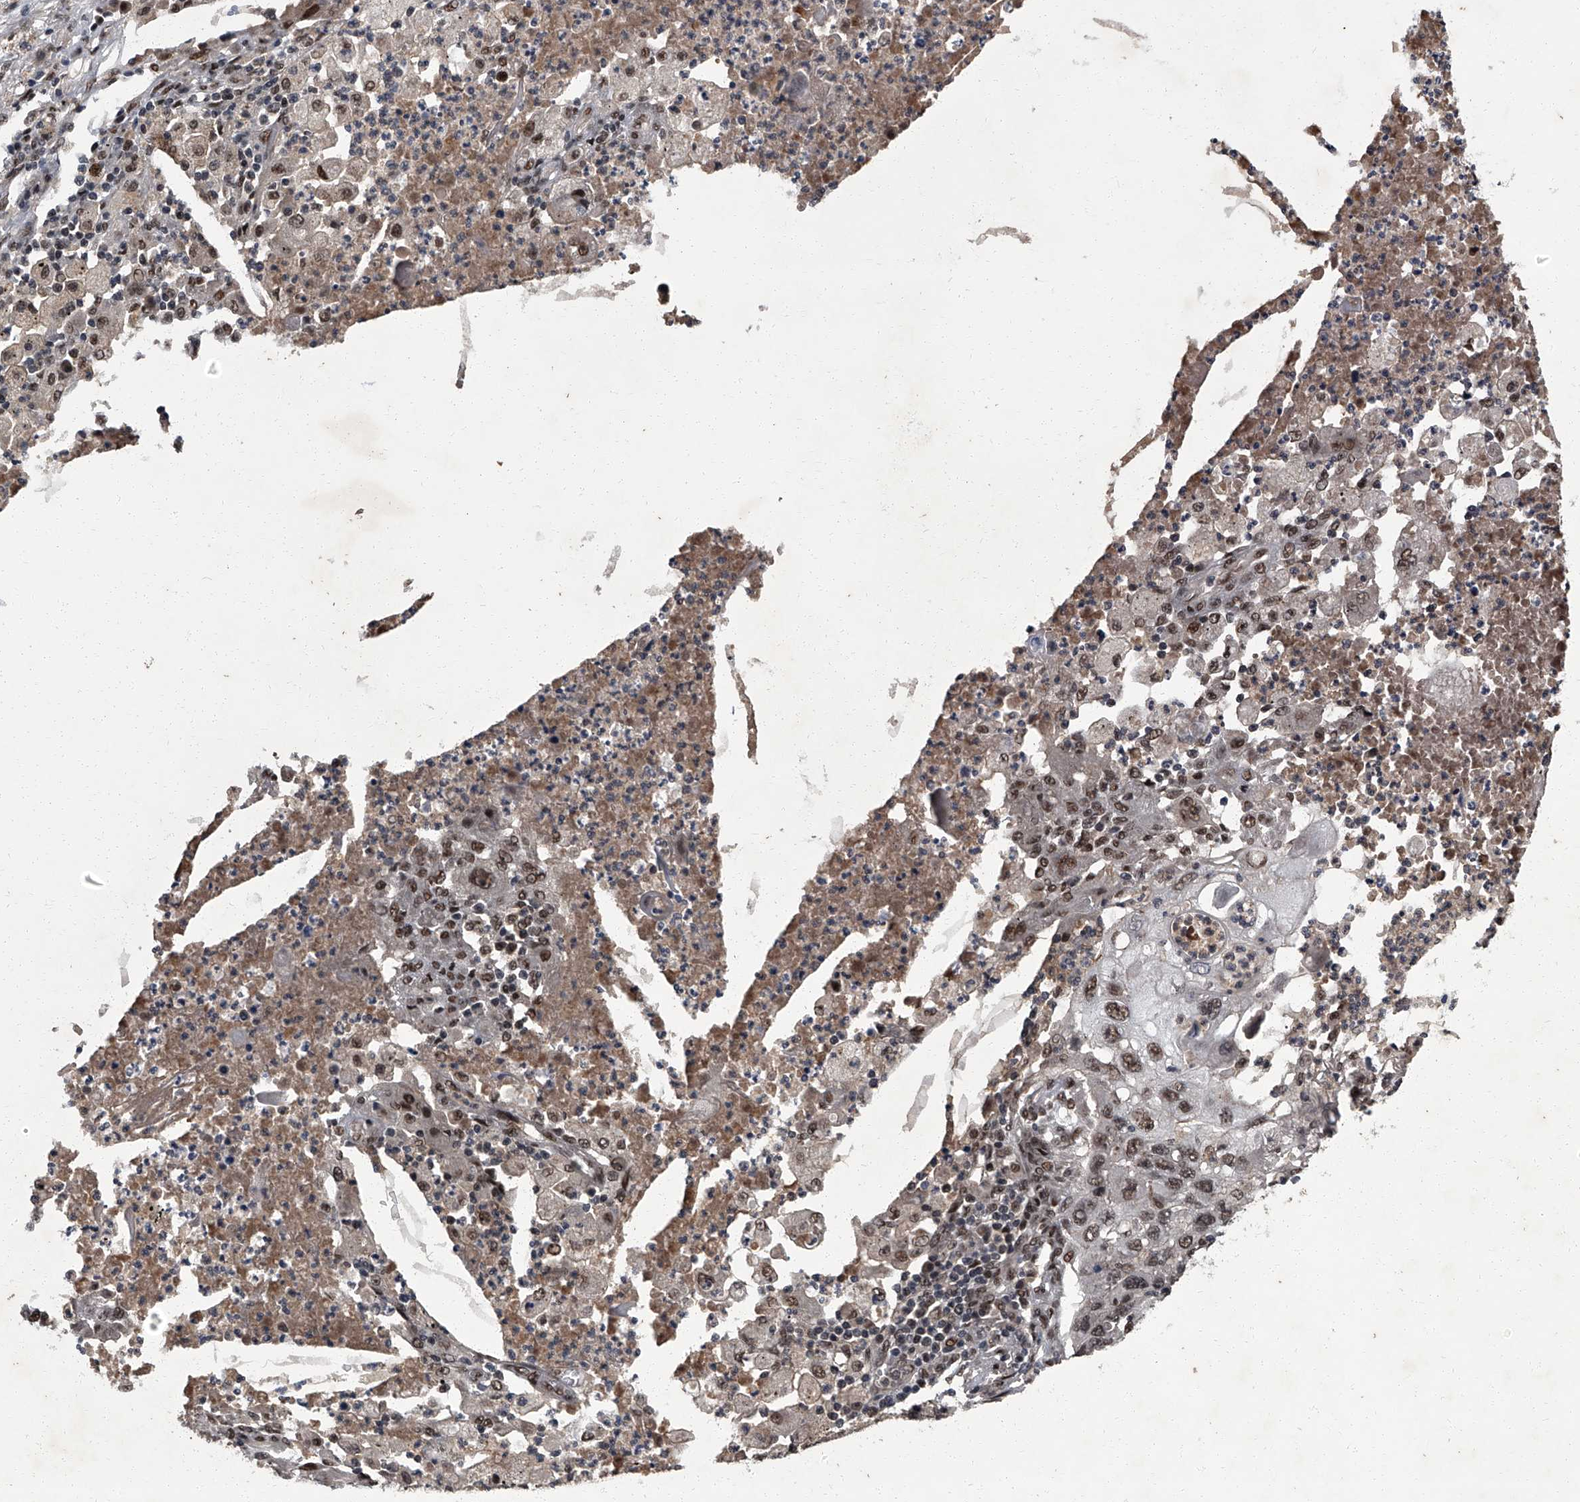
{"staining": {"intensity": "moderate", "quantity": "25%-75%", "location": "nuclear"}, "tissue": "lung cancer", "cell_type": "Tumor cells", "image_type": "cancer", "snomed": [{"axis": "morphology", "description": "Squamous cell carcinoma, NOS"}, {"axis": "topography", "description": "Lung"}], "caption": "High-power microscopy captured an IHC image of lung cancer, revealing moderate nuclear expression in approximately 25%-75% of tumor cells. The protein of interest is shown in brown color, while the nuclei are stained blue.", "gene": "ZNF518B", "patient": {"sex": "female", "age": 63}}